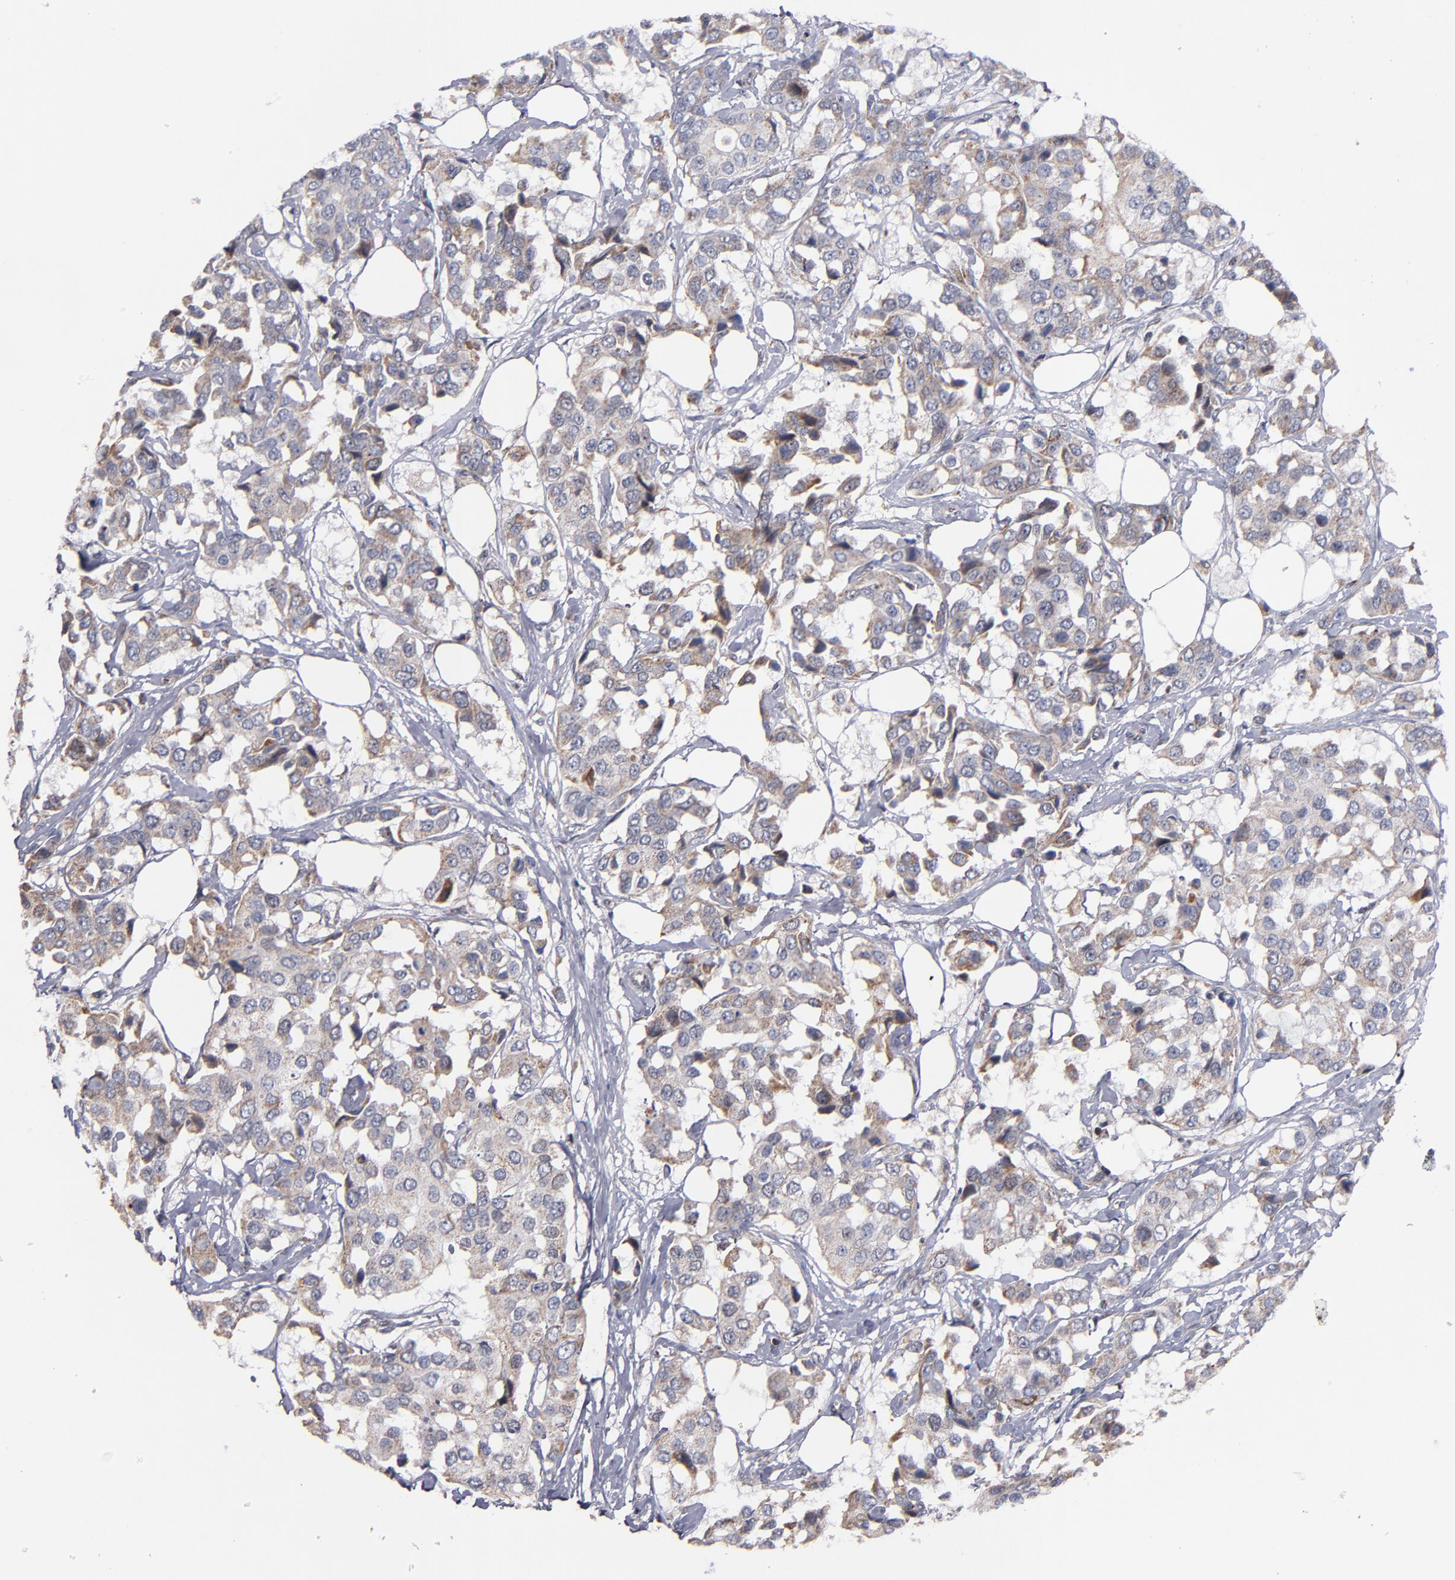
{"staining": {"intensity": "weak", "quantity": "25%-75%", "location": "cytoplasmic/membranous"}, "tissue": "breast cancer", "cell_type": "Tumor cells", "image_type": "cancer", "snomed": [{"axis": "morphology", "description": "Duct carcinoma"}, {"axis": "topography", "description": "Breast"}], "caption": "A low amount of weak cytoplasmic/membranous expression is identified in approximately 25%-75% of tumor cells in breast infiltrating ductal carcinoma tissue.", "gene": "ODF2", "patient": {"sex": "female", "age": 80}}